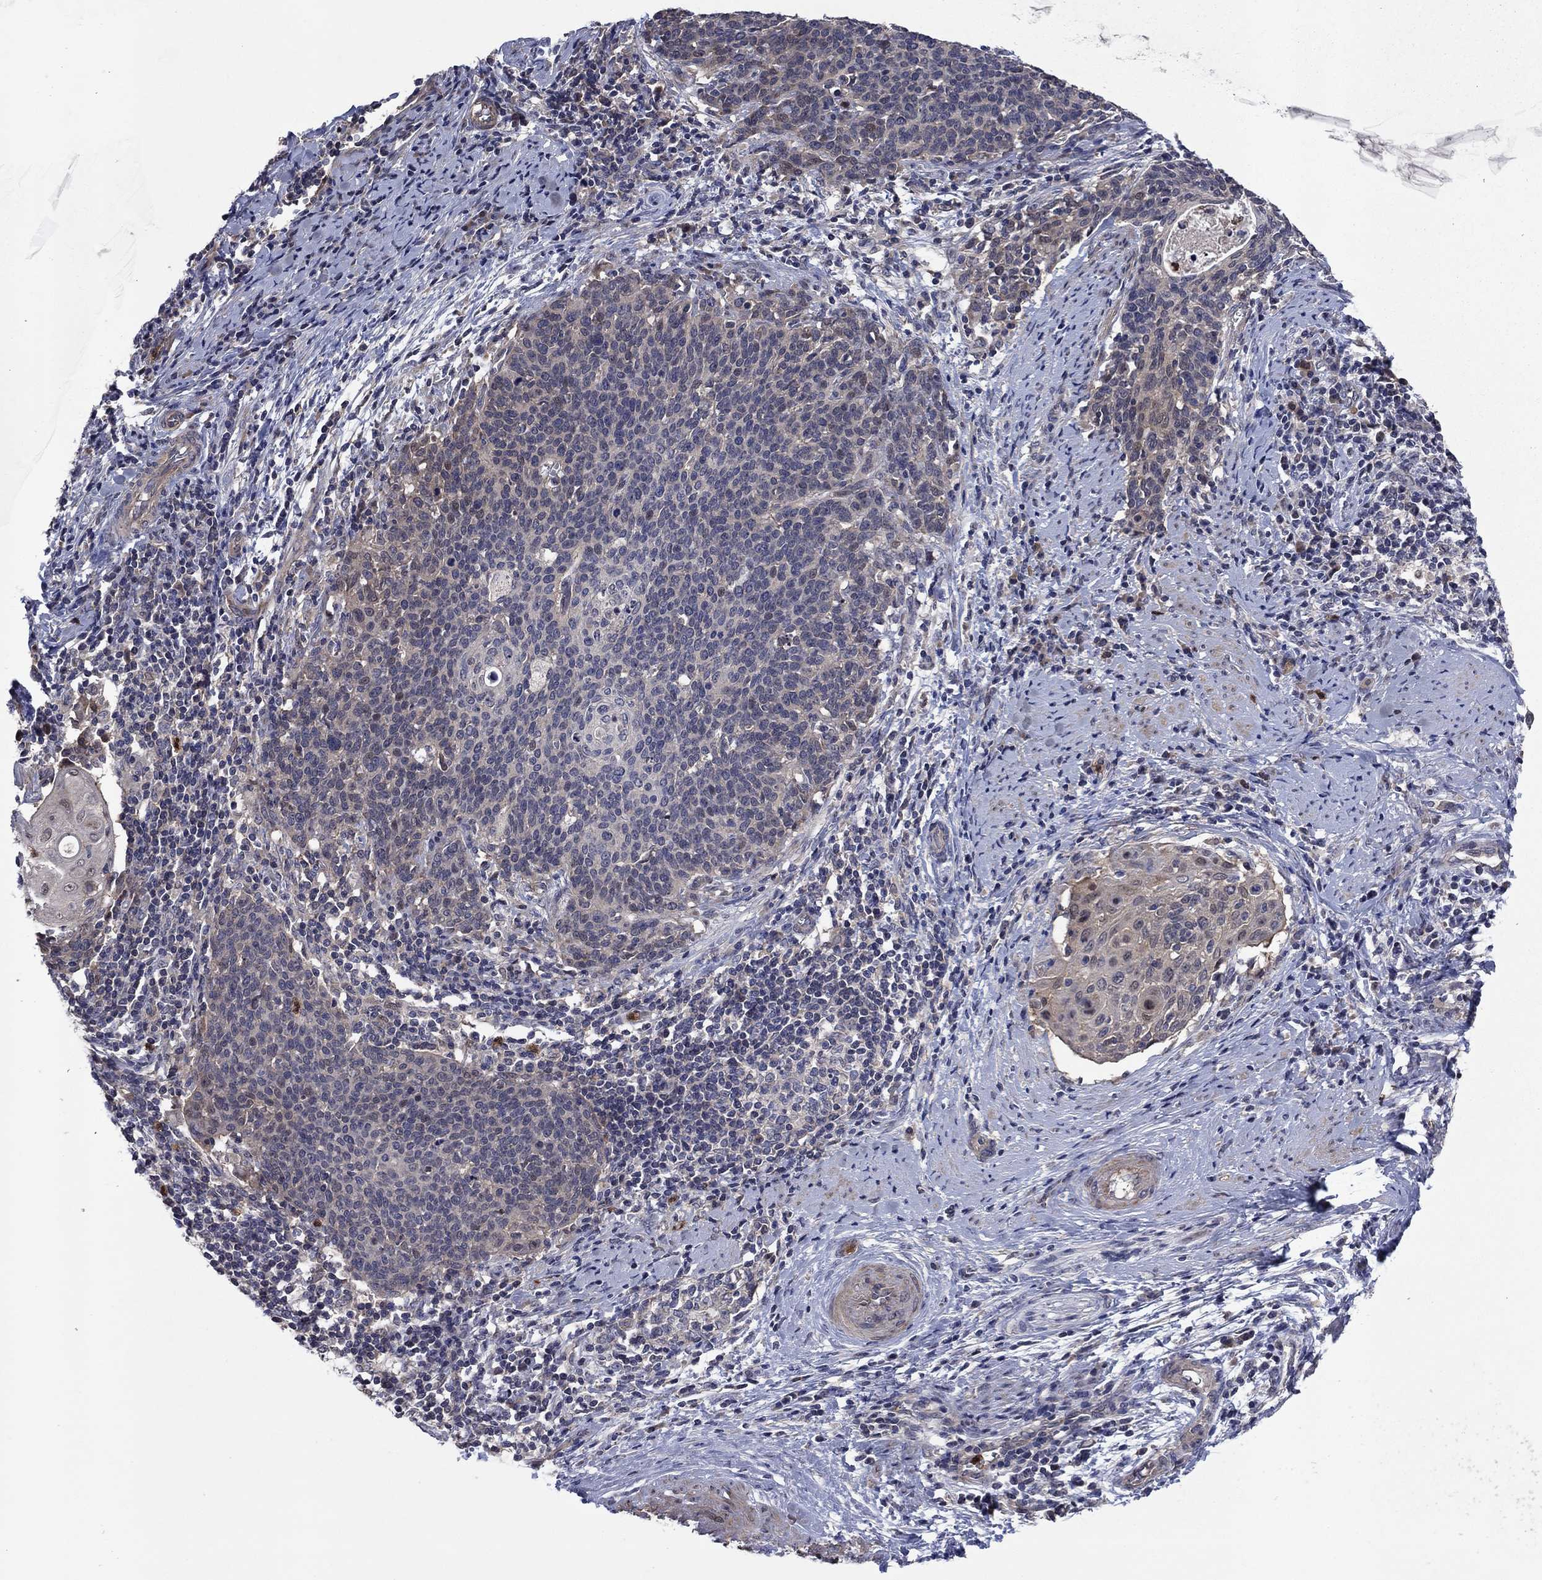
{"staining": {"intensity": "weak", "quantity": "<25%", "location": "cytoplasmic/membranous"}, "tissue": "cervical cancer", "cell_type": "Tumor cells", "image_type": "cancer", "snomed": [{"axis": "morphology", "description": "Squamous cell carcinoma, NOS"}, {"axis": "topography", "description": "Cervix"}], "caption": "High magnification brightfield microscopy of cervical squamous cell carcinoma stained with DAB (brown) and counterstained with hematoxylin (blue): tumor cells show no significant expression.", "gene": "MSRB1", "patient": {"sex": "female", "age": 39}}